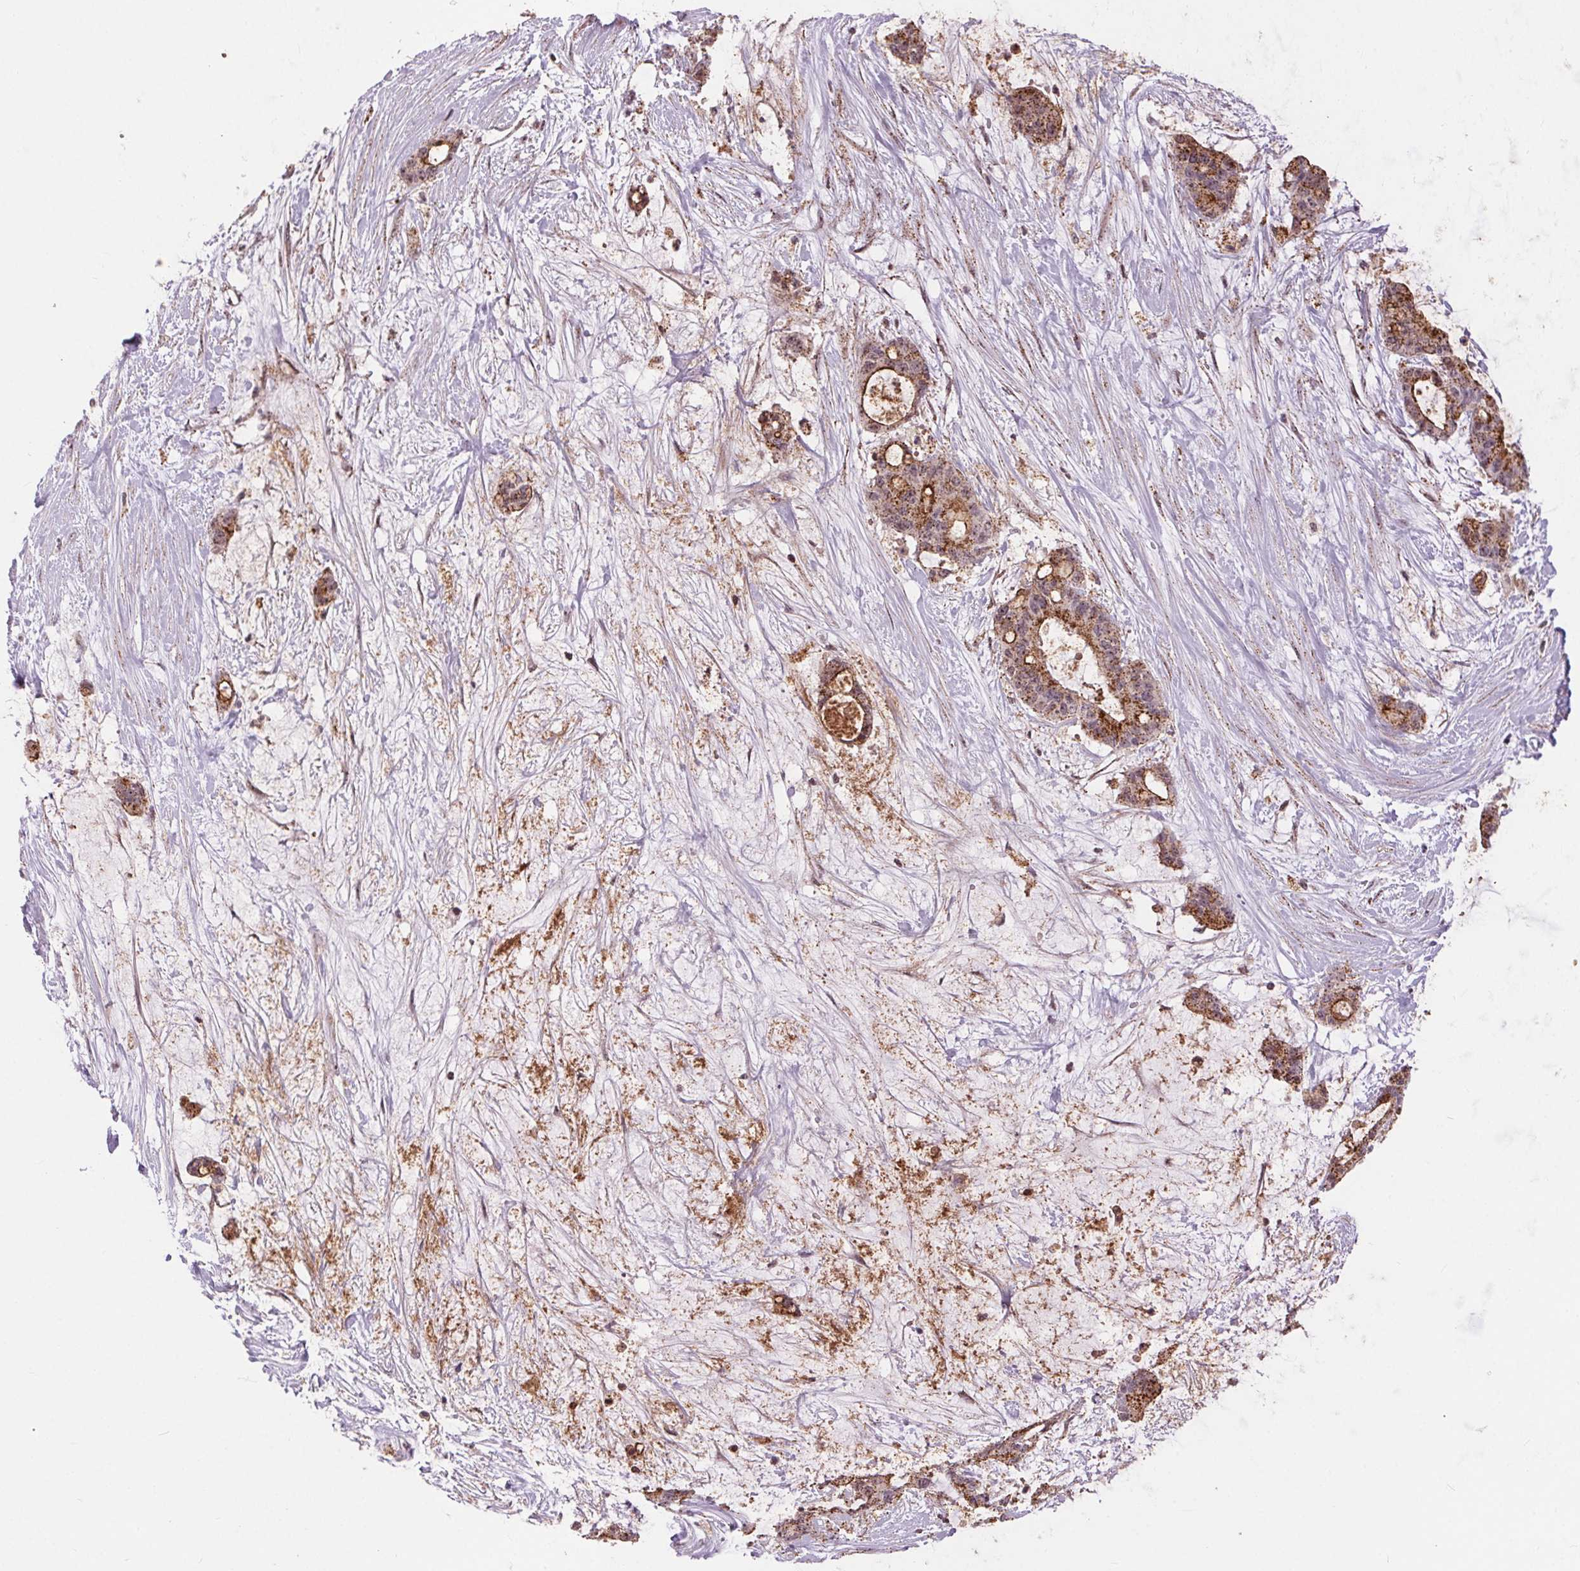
{"staining": {"intensity": "strong", "quantity": "25%-75%", "location": "cytoplasmic/membranous"}, "tissue": "liver cancer", "cell_type": "Tumor cells", "image_type": "cancer", "snomed": [{"axis": "morphology", "description": "Normal tissue, NOS"}, {"axis": "morphology", "description": "Cholangiocarcinoma"}, {"axis": "topography", "description": "Liver"}, {"axis": "topography", "description": "Peripheral nerve tissue"}], "caption": "Approximately 25%-75% of tumor cells in liver cholangiocarcinoma exhibit strong cytoplasmic/membranous protein expression as visualized by brown immunohistochemical staining.", "gene": "CHMP4B", "patient": {"sex": "female", "age": 73}}